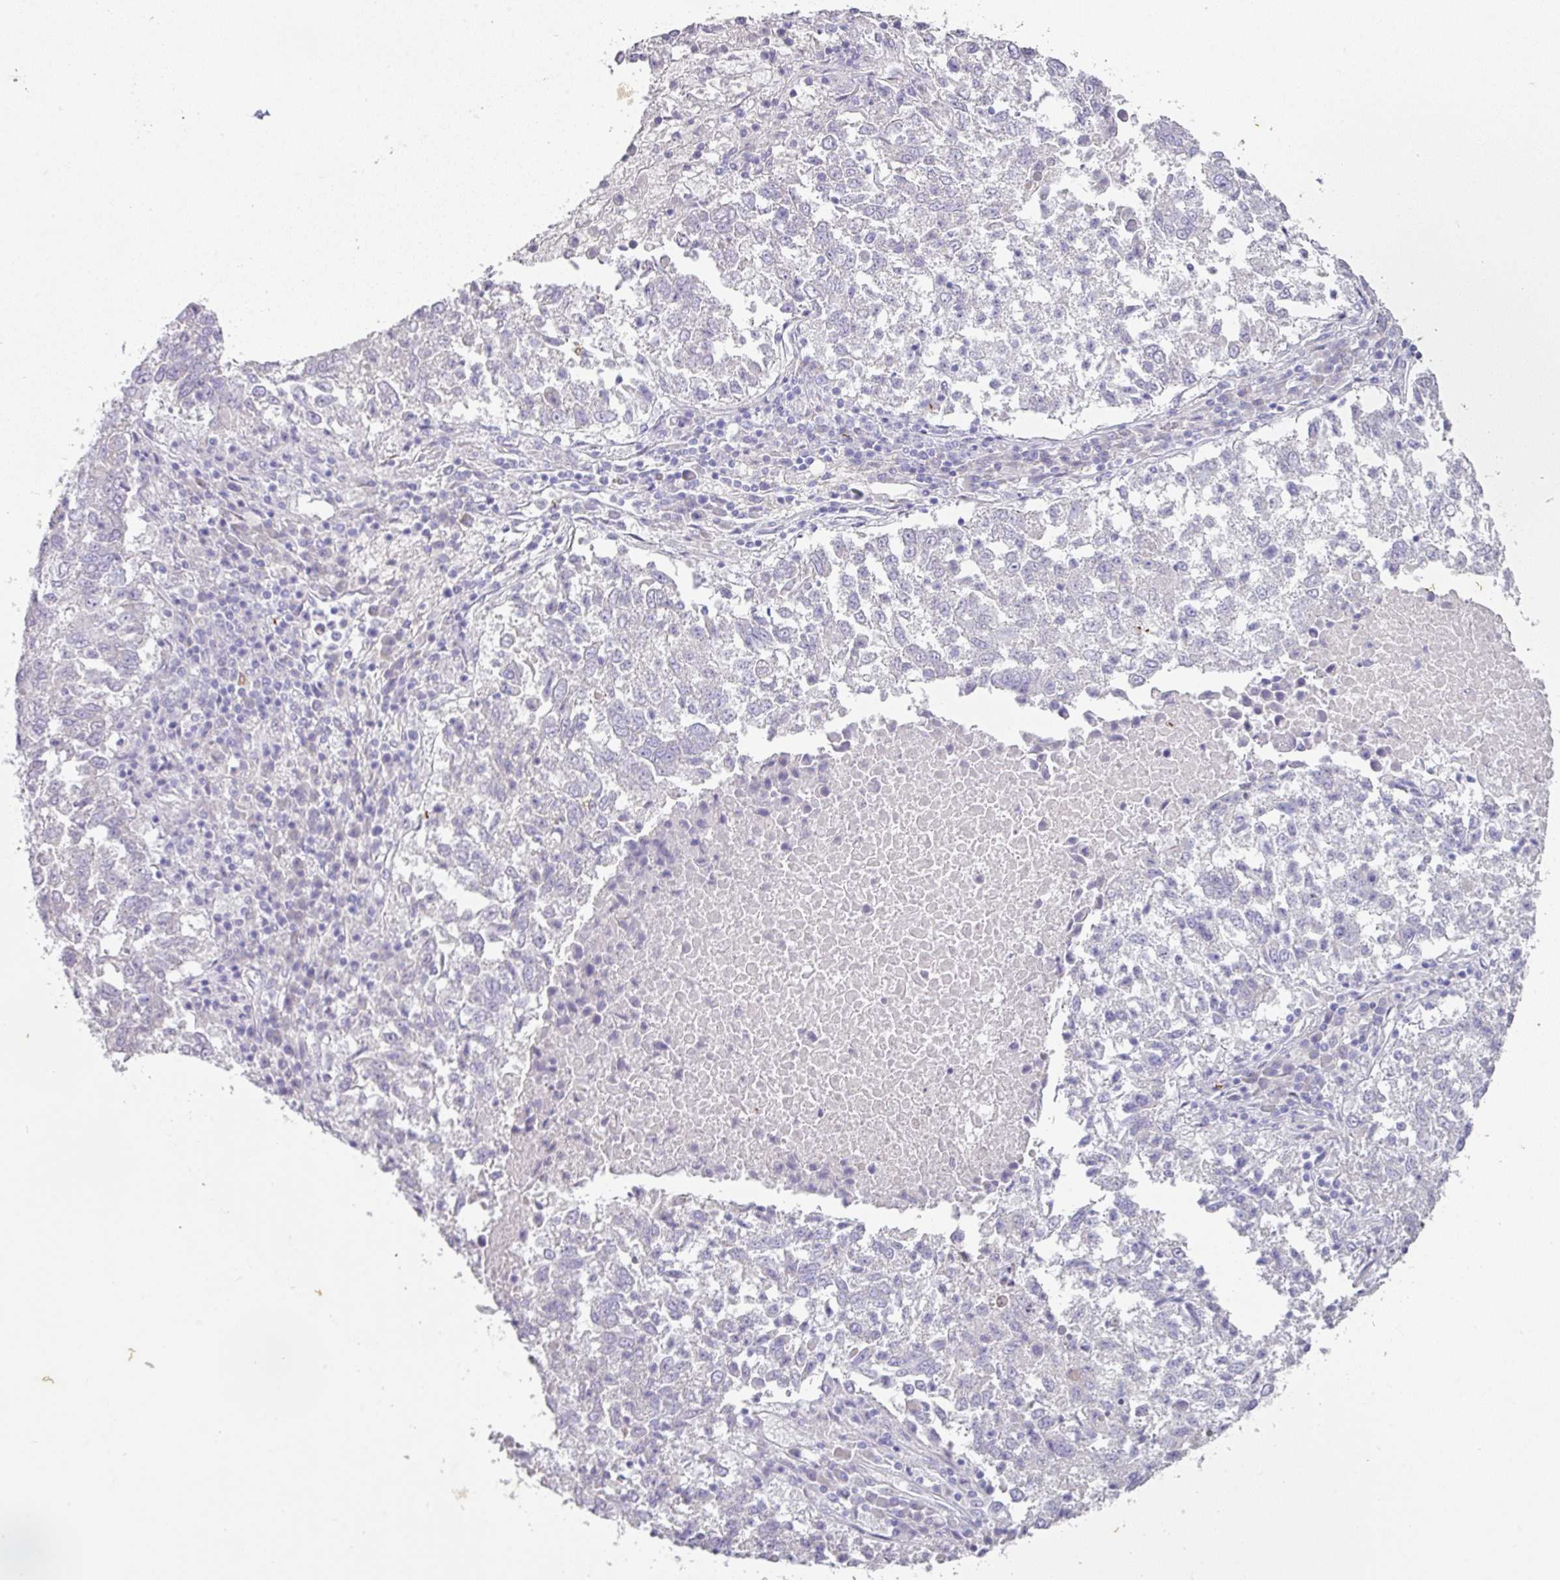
{"staining": {"intensity": "negative", "quantity": "none", "location": "none"}, "tissue": "lung cancer", "cell_type": "Tumor cells", "image_type": "cancer", "snomed": [{"axis": "morphology", "description": "Squamous cell carcinoma, NOS"}, {"axis": "topography", "description": "Lung"}], "caption": "High magnification brightfield microscopy of lung cancer (squamous cell carcinoma) stained with DAB (3,3'-diaminobenzidine) (brown) and counterstained with hematoxylin (blue): tumor cells show no significant positivity. (Stains: DAB (3,3'-diaminobenzidine) IHC with hematoxylin counter stain, Microscopy: brightfield microscopy at high magnification).", "gene": "OR52N1", "patient": {"sex": "male", "age": 73}}